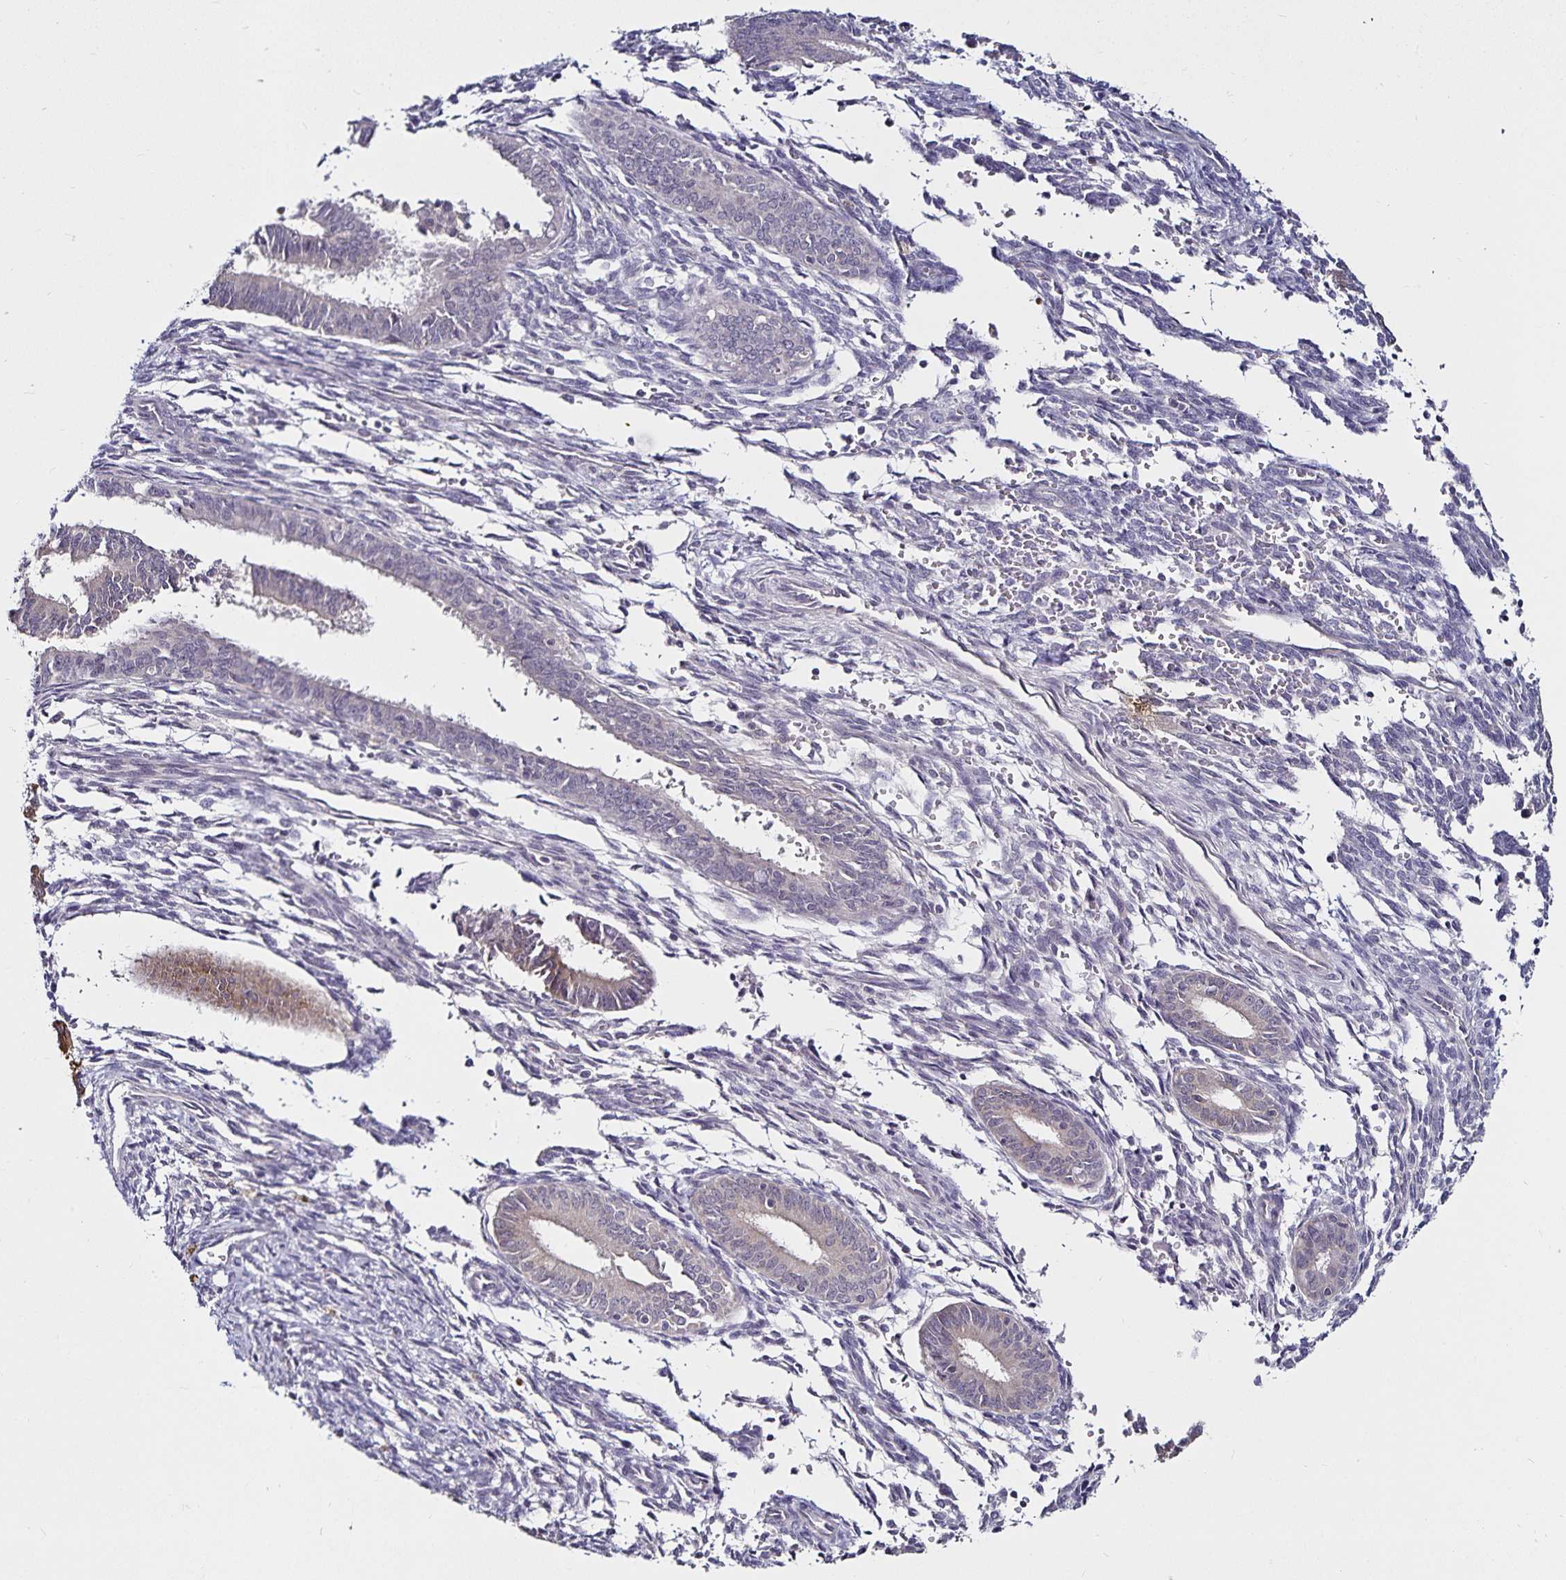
{"staining": {"intensity": "negative", "quantity": "none", "location": "none"}, "tissue": "endometrial cancer", "cell_type": "Tumor cells", "image_type": "cancer", "snomed": [{"axis": "morphology", "description": "Adenocarcinoma, NOS"}, {"axis": "topography", "description": "Endometrium"}], "caption": "Endometrial adenocarcinoma was stained to show a protein in brown. There is no significant expression in tumor cells.", "gene": "ACSL5", "patient": {"sex": "female", "age": 50}}